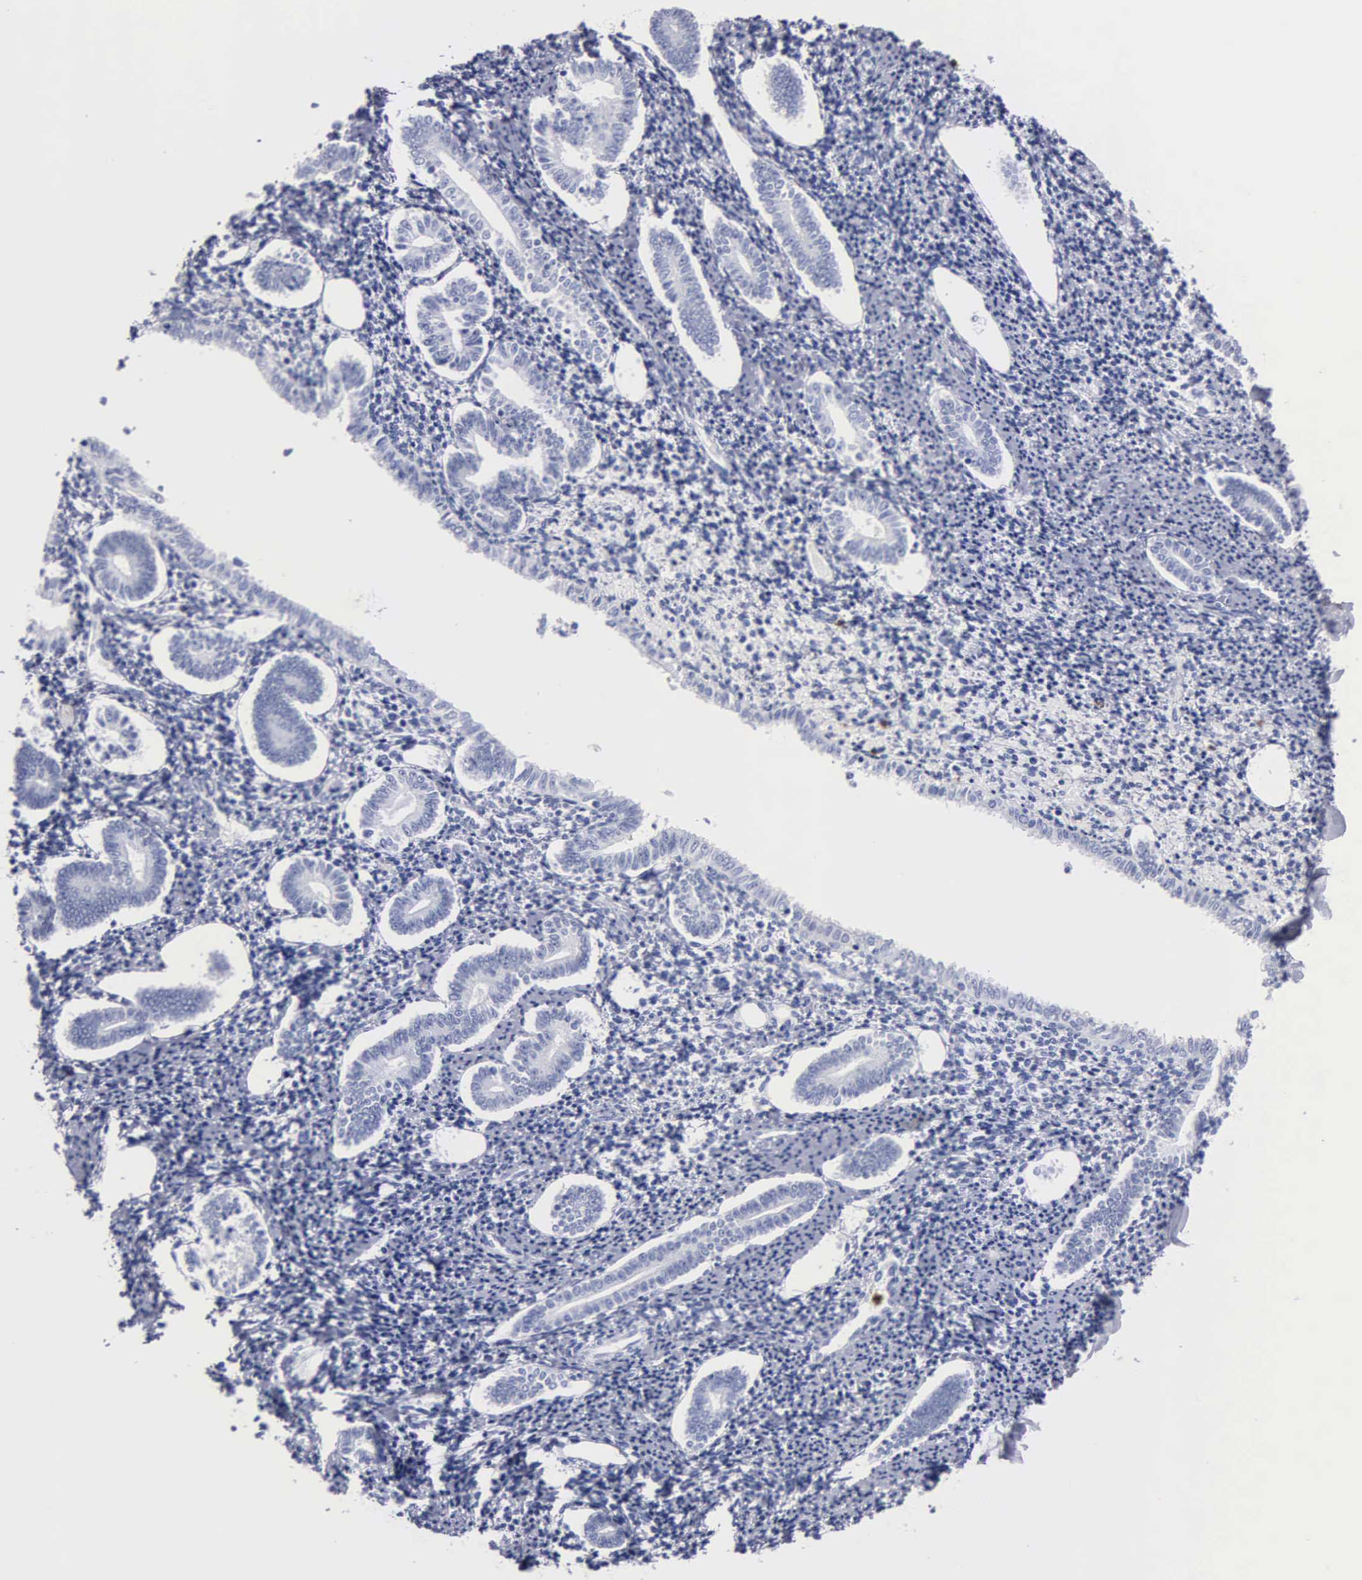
{"staining": {"intensity": "negative", "quantity": "none", "location": "none"}, "tissue": "endometrium", "cell_type": "Cells in endometrial stroma", "image_type": "normal", "snomed": [{"axis": "morphology", "description": "Normal tissue, NOS"}, {"axis": "topography", "description": "Endometrium"}], "caption": "Immunohistochemistry micrograph of benign endometrium: endometrium stained with DAB (3,3'-diaminobenzidine) shows no significant protein staining in cells in endometrial stroma.", "gene": "CTSG", "patient": {"sex": "female", "age": 52}}